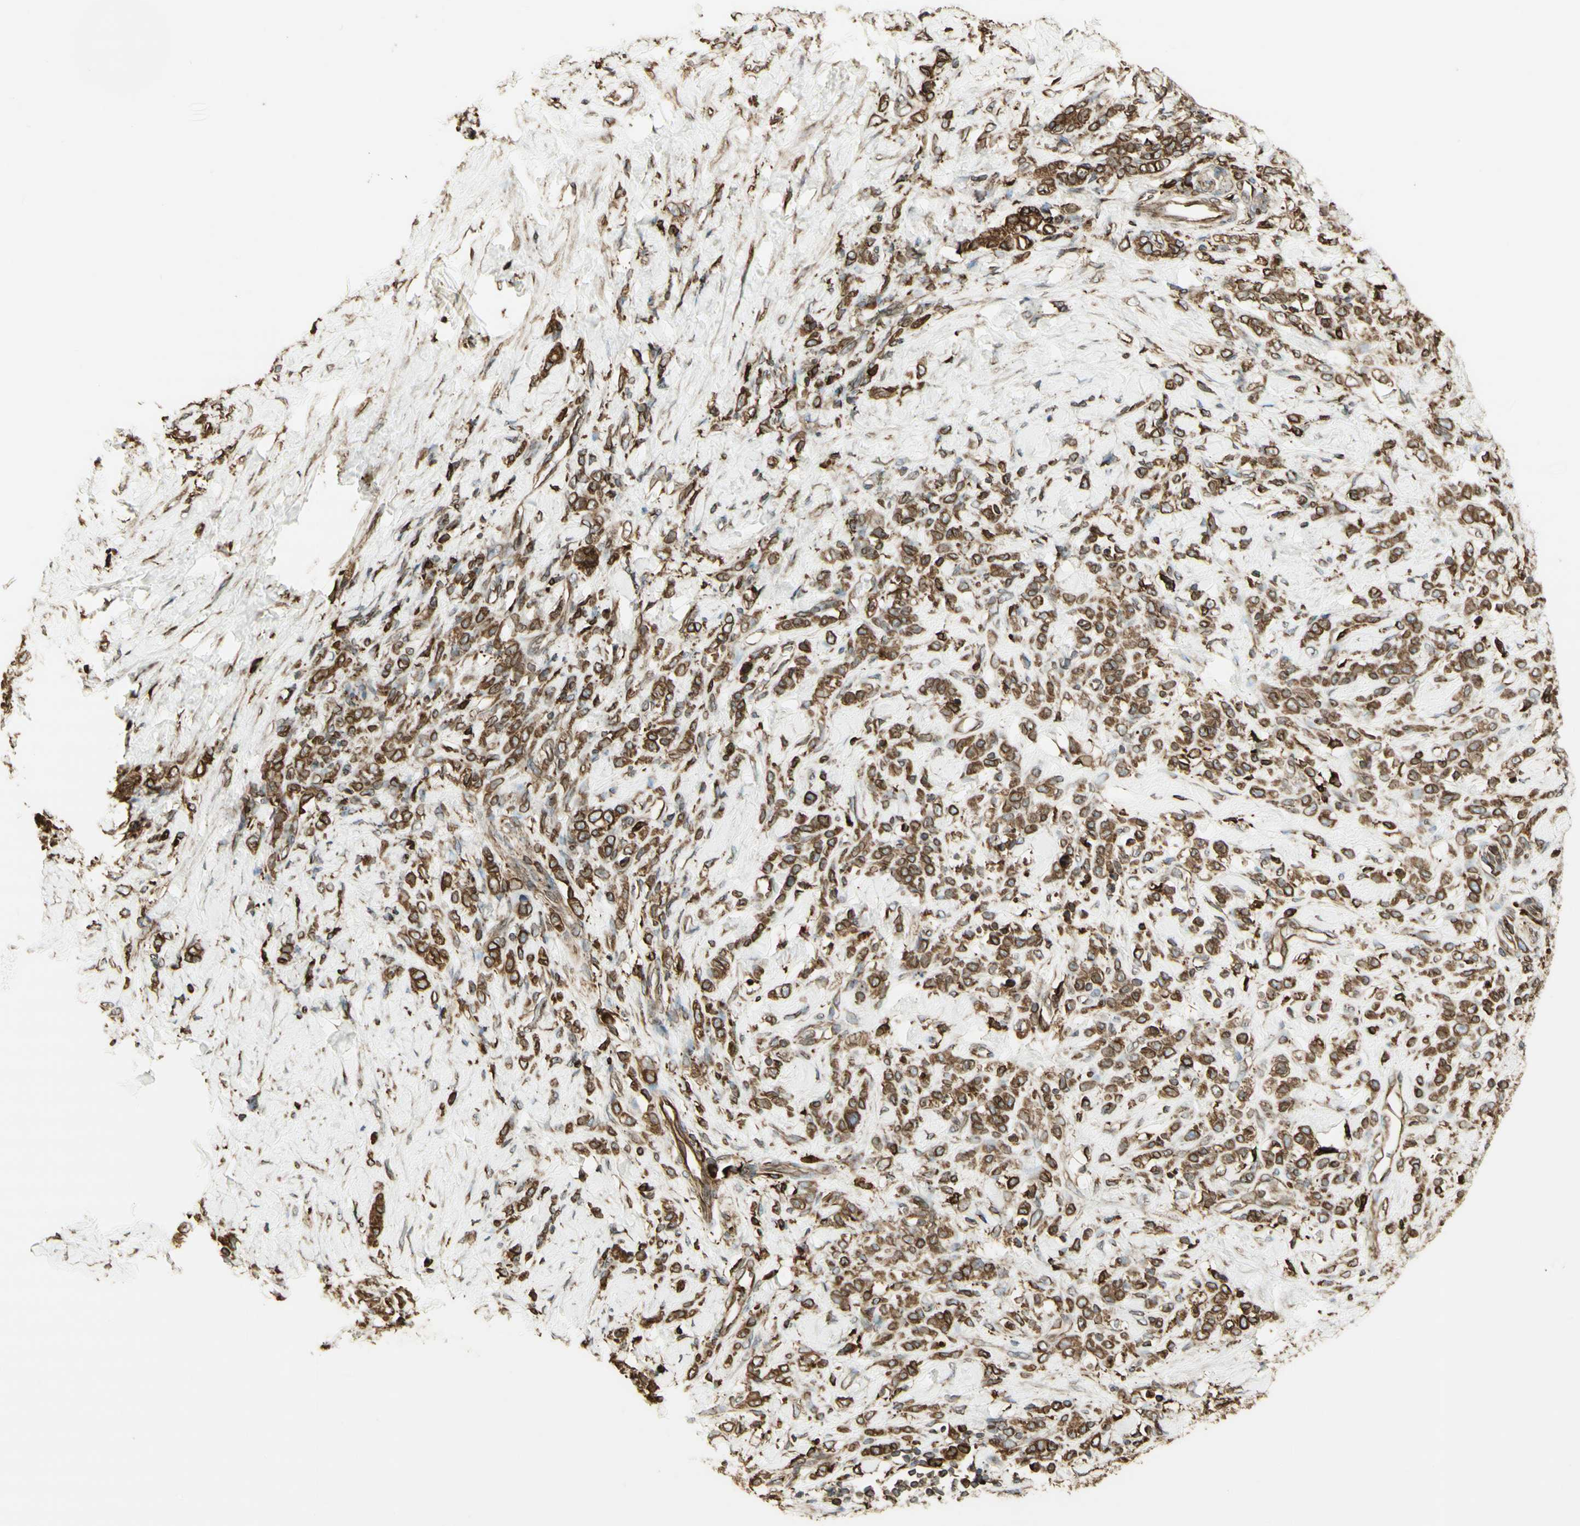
{"staining": {"intensity": "moderate", "quantity": ">75%", "location": "cytoplasmic/membranous"}, "tissue": "stomach cancer", "cell_type": "Tumor cells", "image_type": "cancer", "snomed": [{"axis": "morphology", "description": "Adenocarcinoma, NOS"}, {"axis": "topography", "description": "Stomach"}], "caption": "Immunohistochemical staining of adenocarcinoma (stomach) displays medium levels of moderate cytoplasmic/membranous protein staining in about >75% of tumor cells.", "gene": "CANX", "patient": {"sex": "male", "age": 82}}